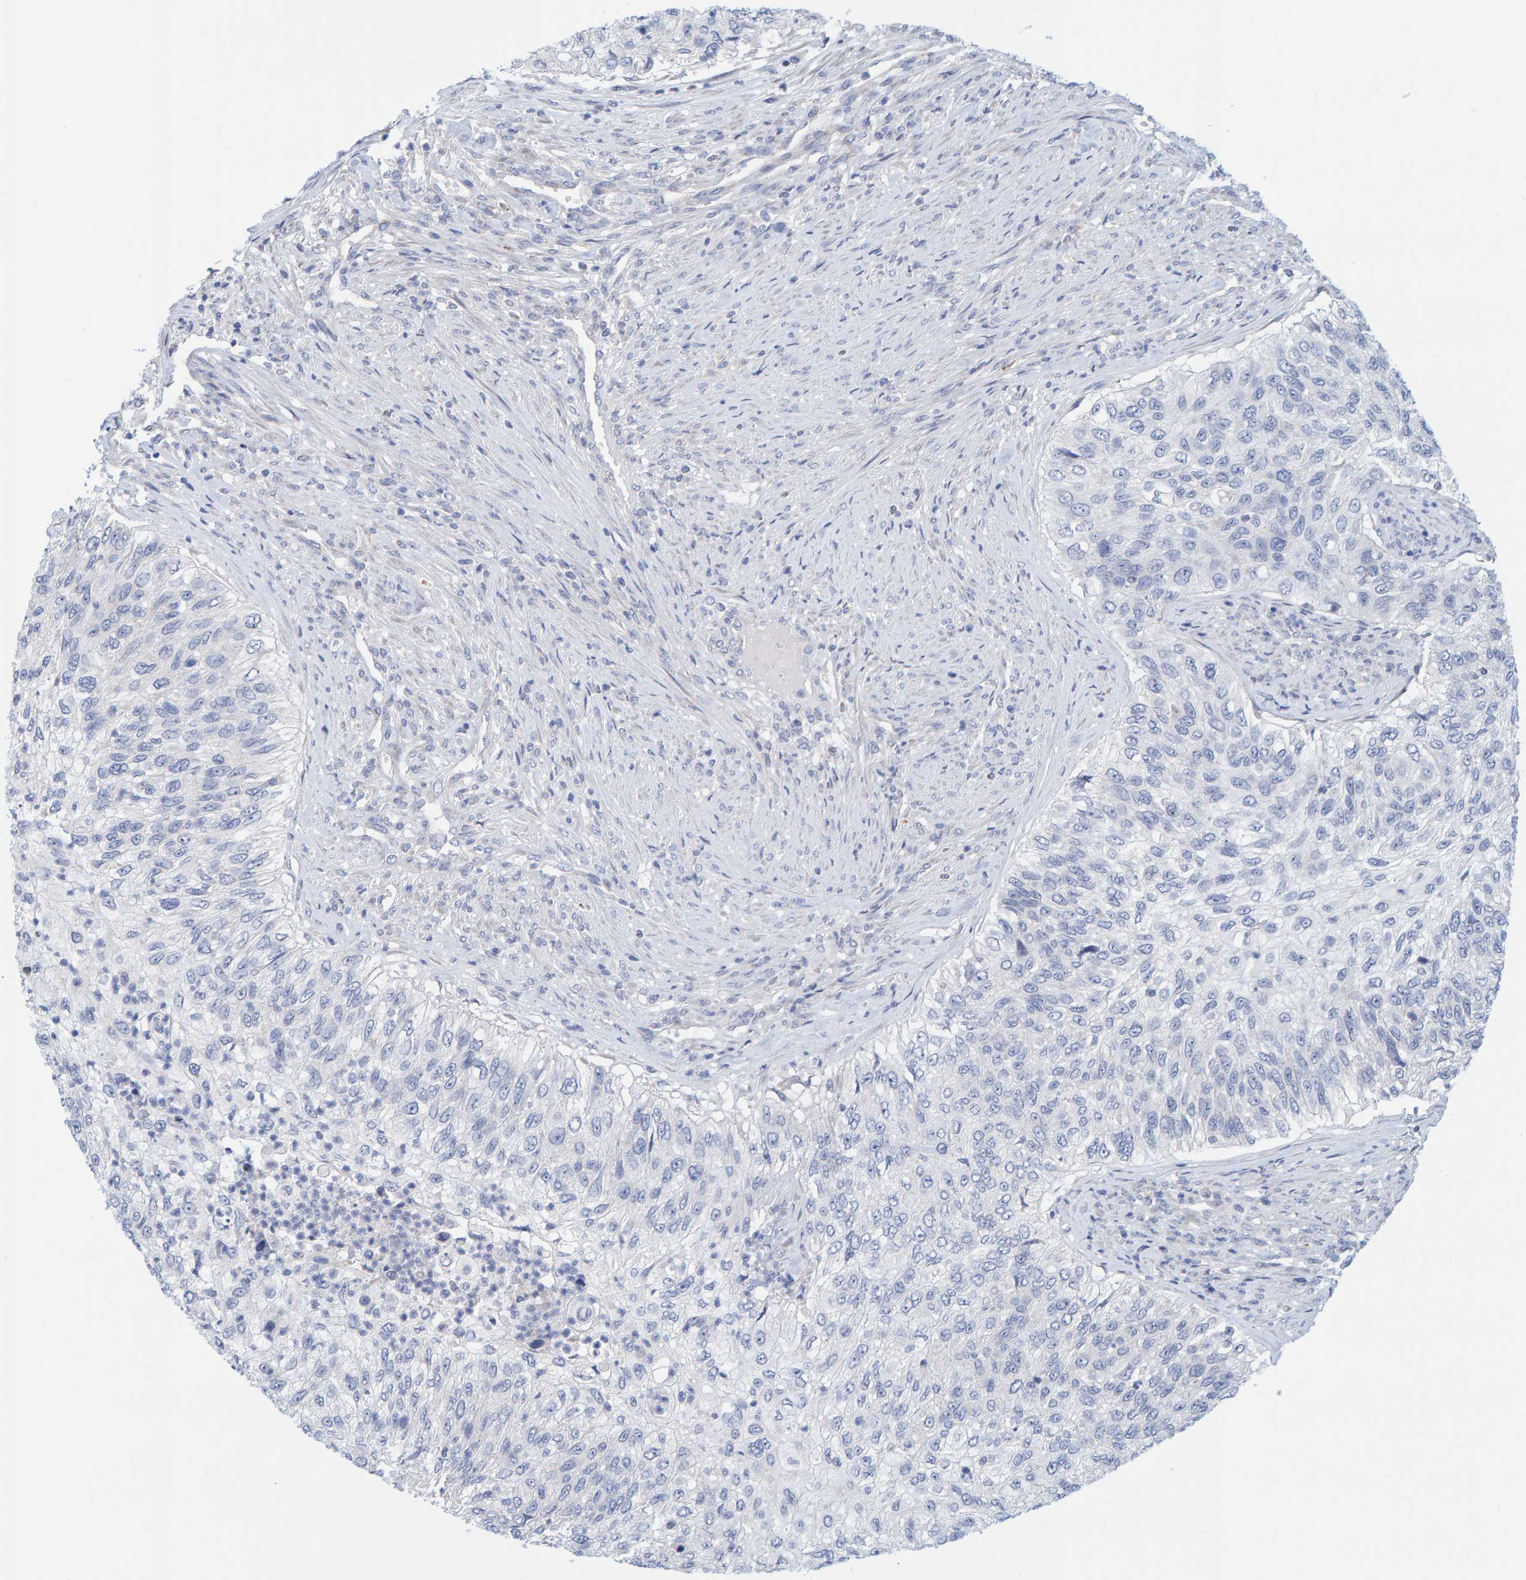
{"staining": {"intensity": "negative", "quantity": "none", "location": "none"}, "tissue": "urothelial cancer", "cell_type": "Tumor cells", "image_type": "cancer", "snomed": [{"axis": "morphology", "description": "Urothelial carcinoma, High grade"}, {"axis": "topography", "description": "Urinary bladder"}], "caption": "A histopathology image of human urothelial cancer is negative for staining in tumor cells. Nuclei are stained in blue.", "gene": "ZC3H3", "patient": {"sex": "female", "age": 60}}